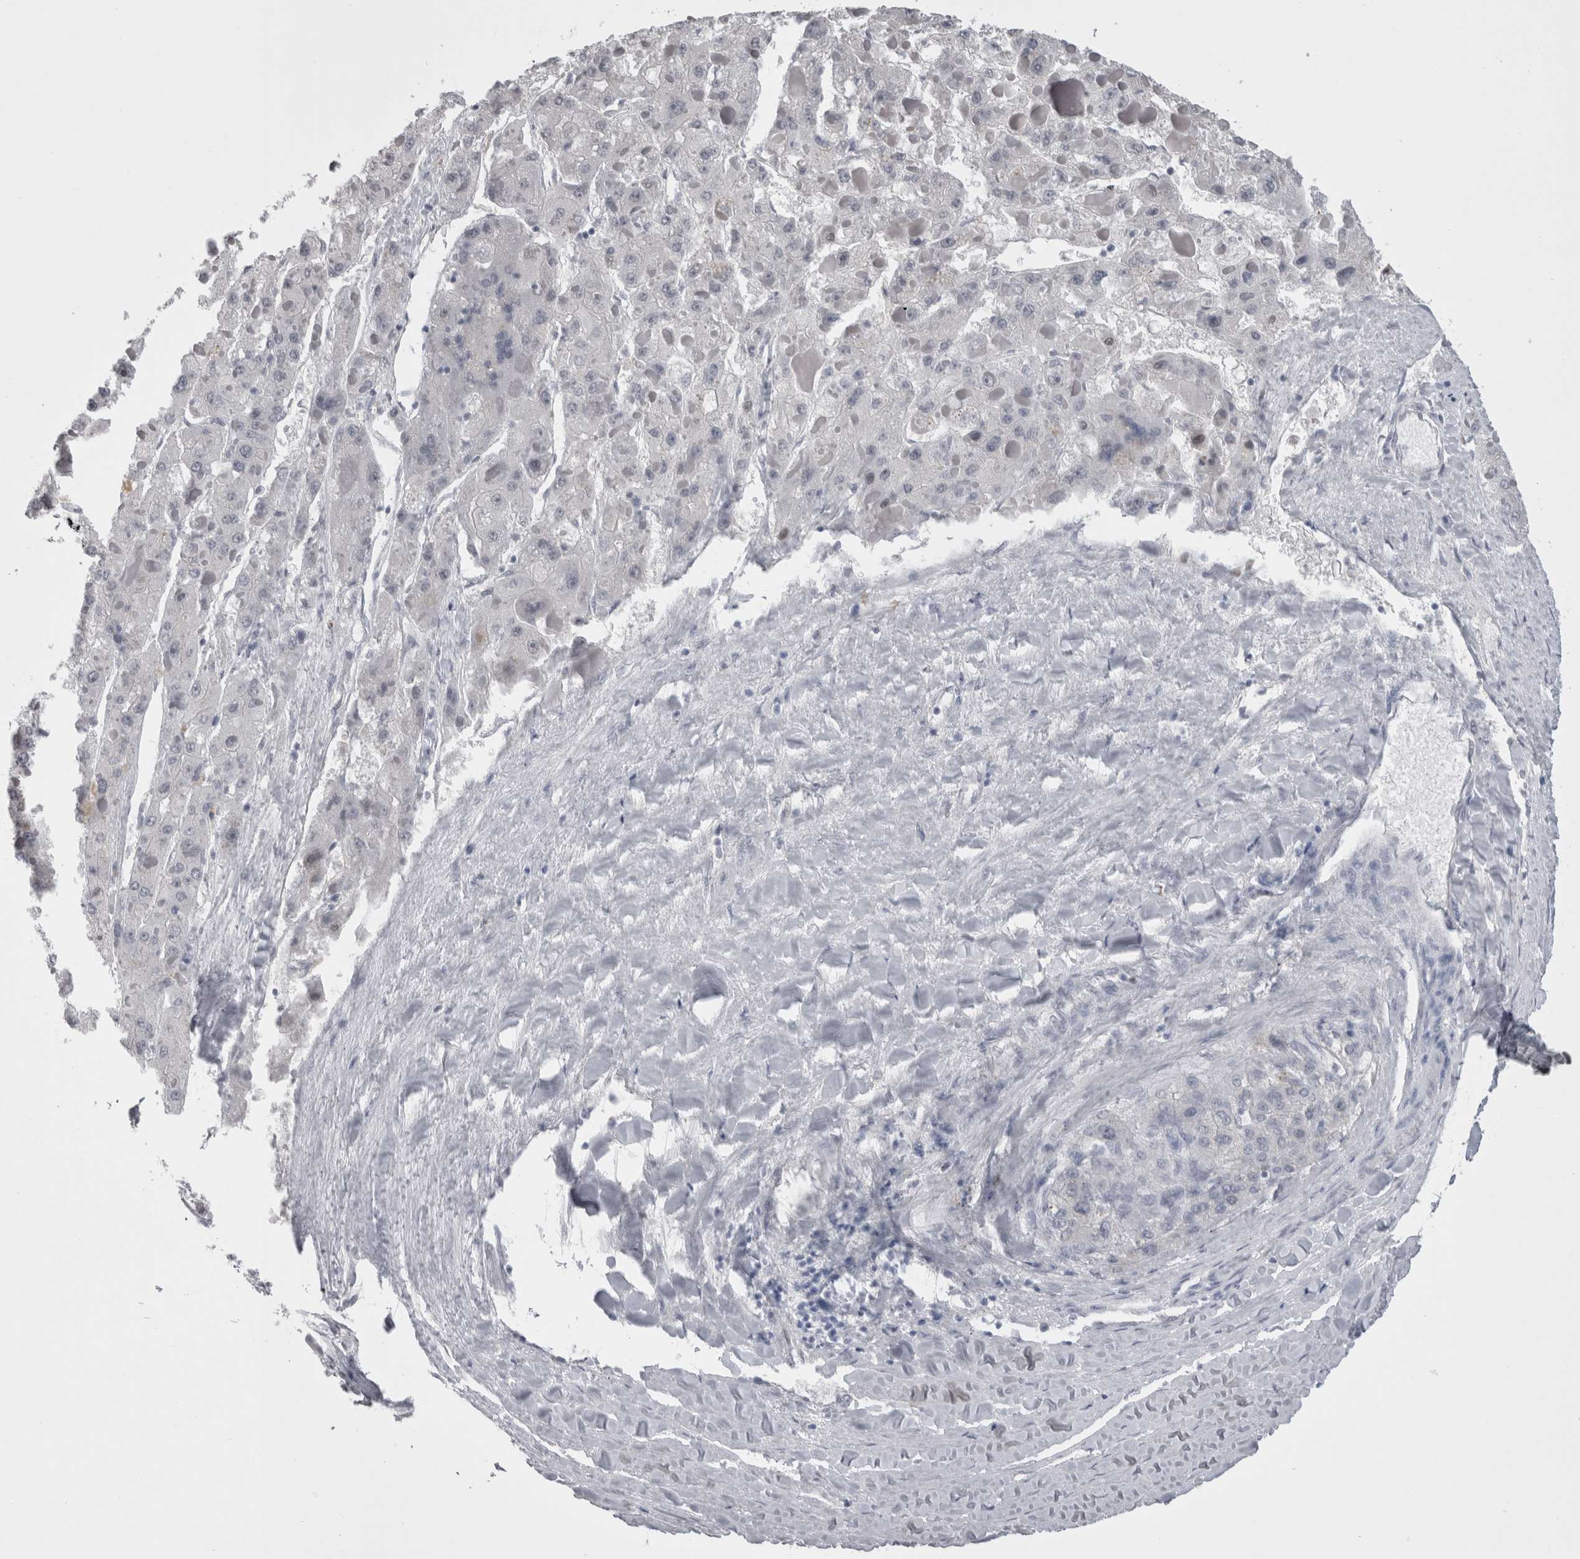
{"staining": {"intensity": "negative", "quantity": "none", "location": "none"}, "tissue": "liver cancer", "cell_type": "Tumor cells", "image_type": "cancer", "snomed": [{"axis": "morphology", "description": "Carcinoma, Hepatocellular, NOS"}, {"axis": "topography", "description": "Liver"}], "caption": "Immunohistochemistry (IHC) of human liver cancer displays no positivity in tumor cells.", "gene": "C1orf54", "patient": {"sex": "female", "age": 73}}